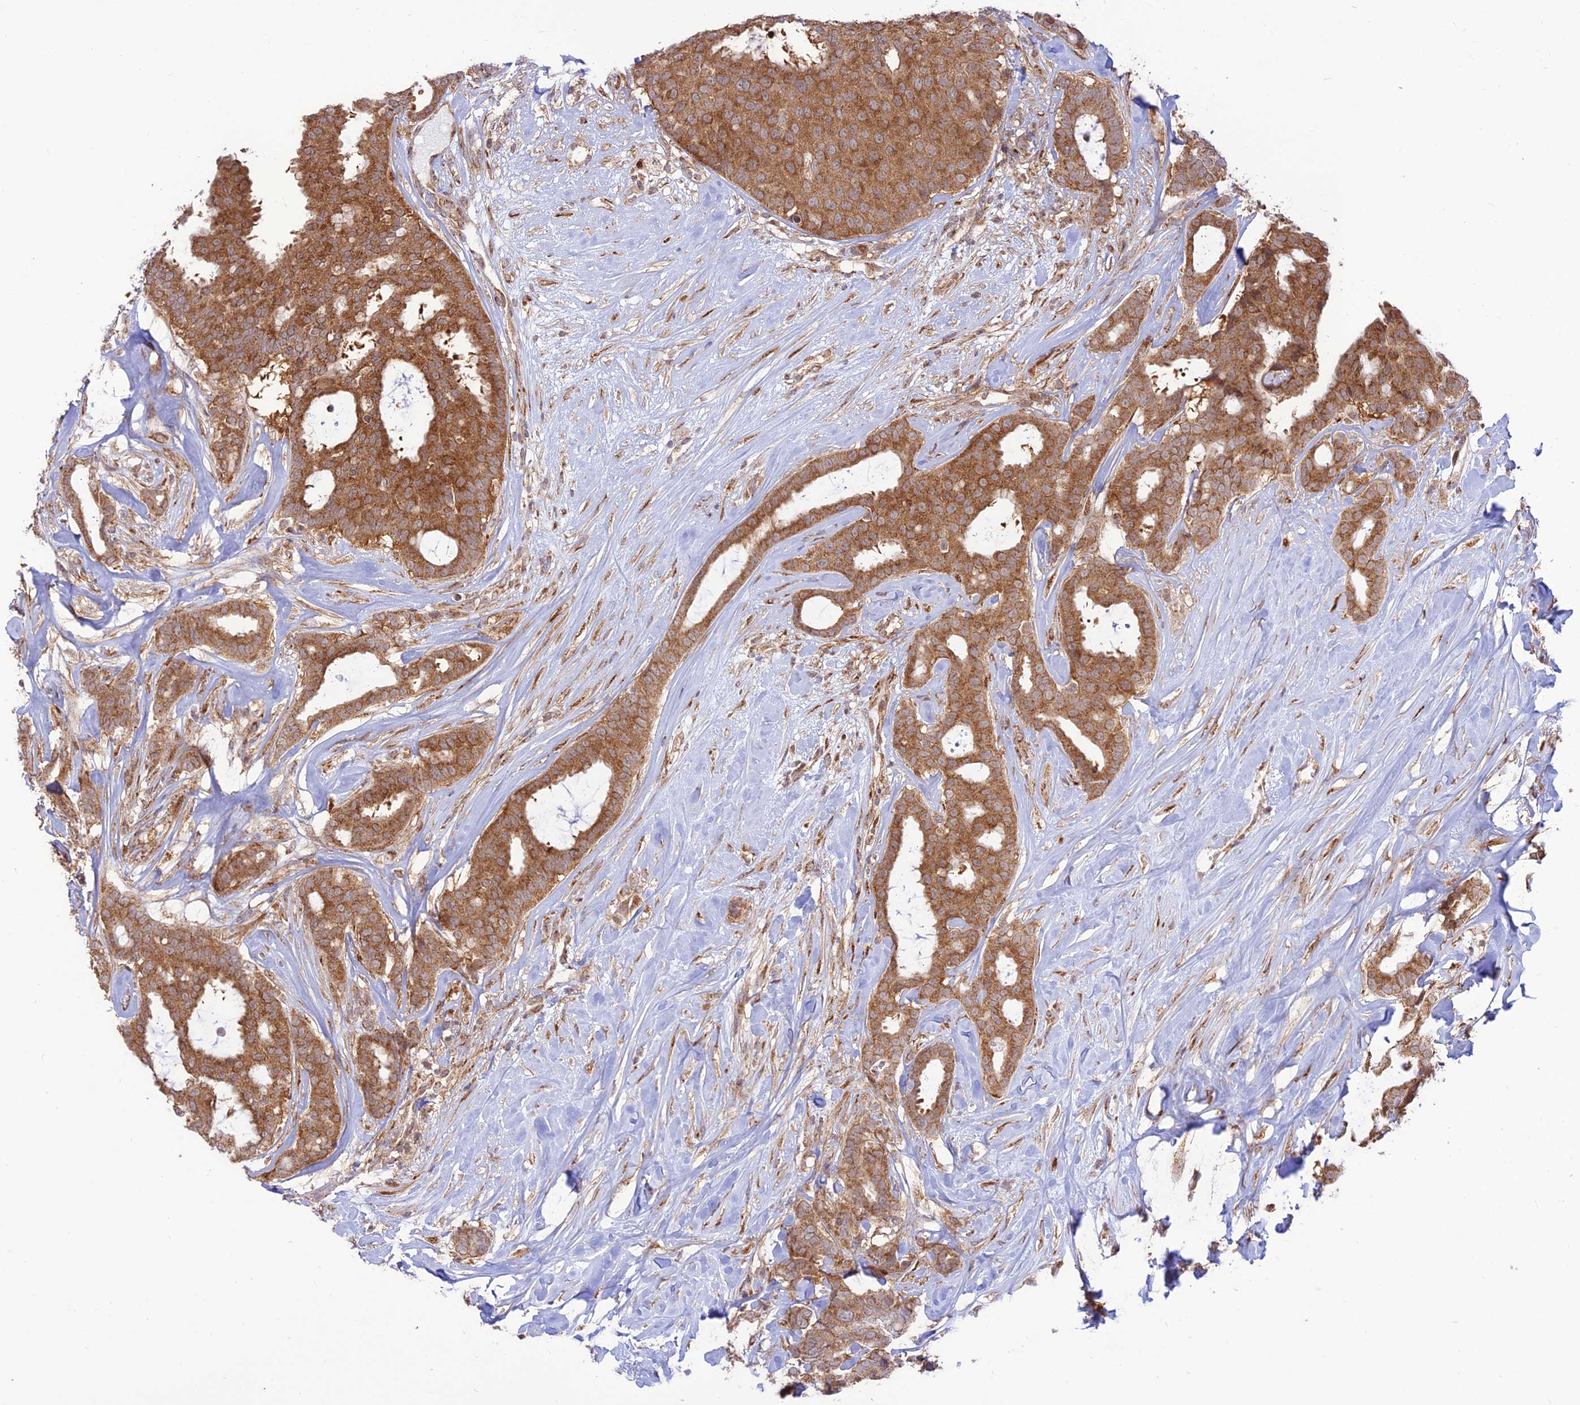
{"staining": {"intensity": "moderate", "quantity": ">75%", "location": "cytoplasmic/membranous"}, "tissue": "breast cancer", "cell_type": "Tumor cells", "image_type": "cancer", "snomed": [{"axis": "morphology", "description": "Duct carcinoma"}, {"axis": "topography", "description": "Breast"}], "caption": "Immunohistochemical staining of breast cancer demonstrates medium levels of moderate cytoplasmic/membranous protein positivity in approximately >75% of tumor cells.", "gene": "GOLGA3", "patient": {"sex": "female", "age": 75}}